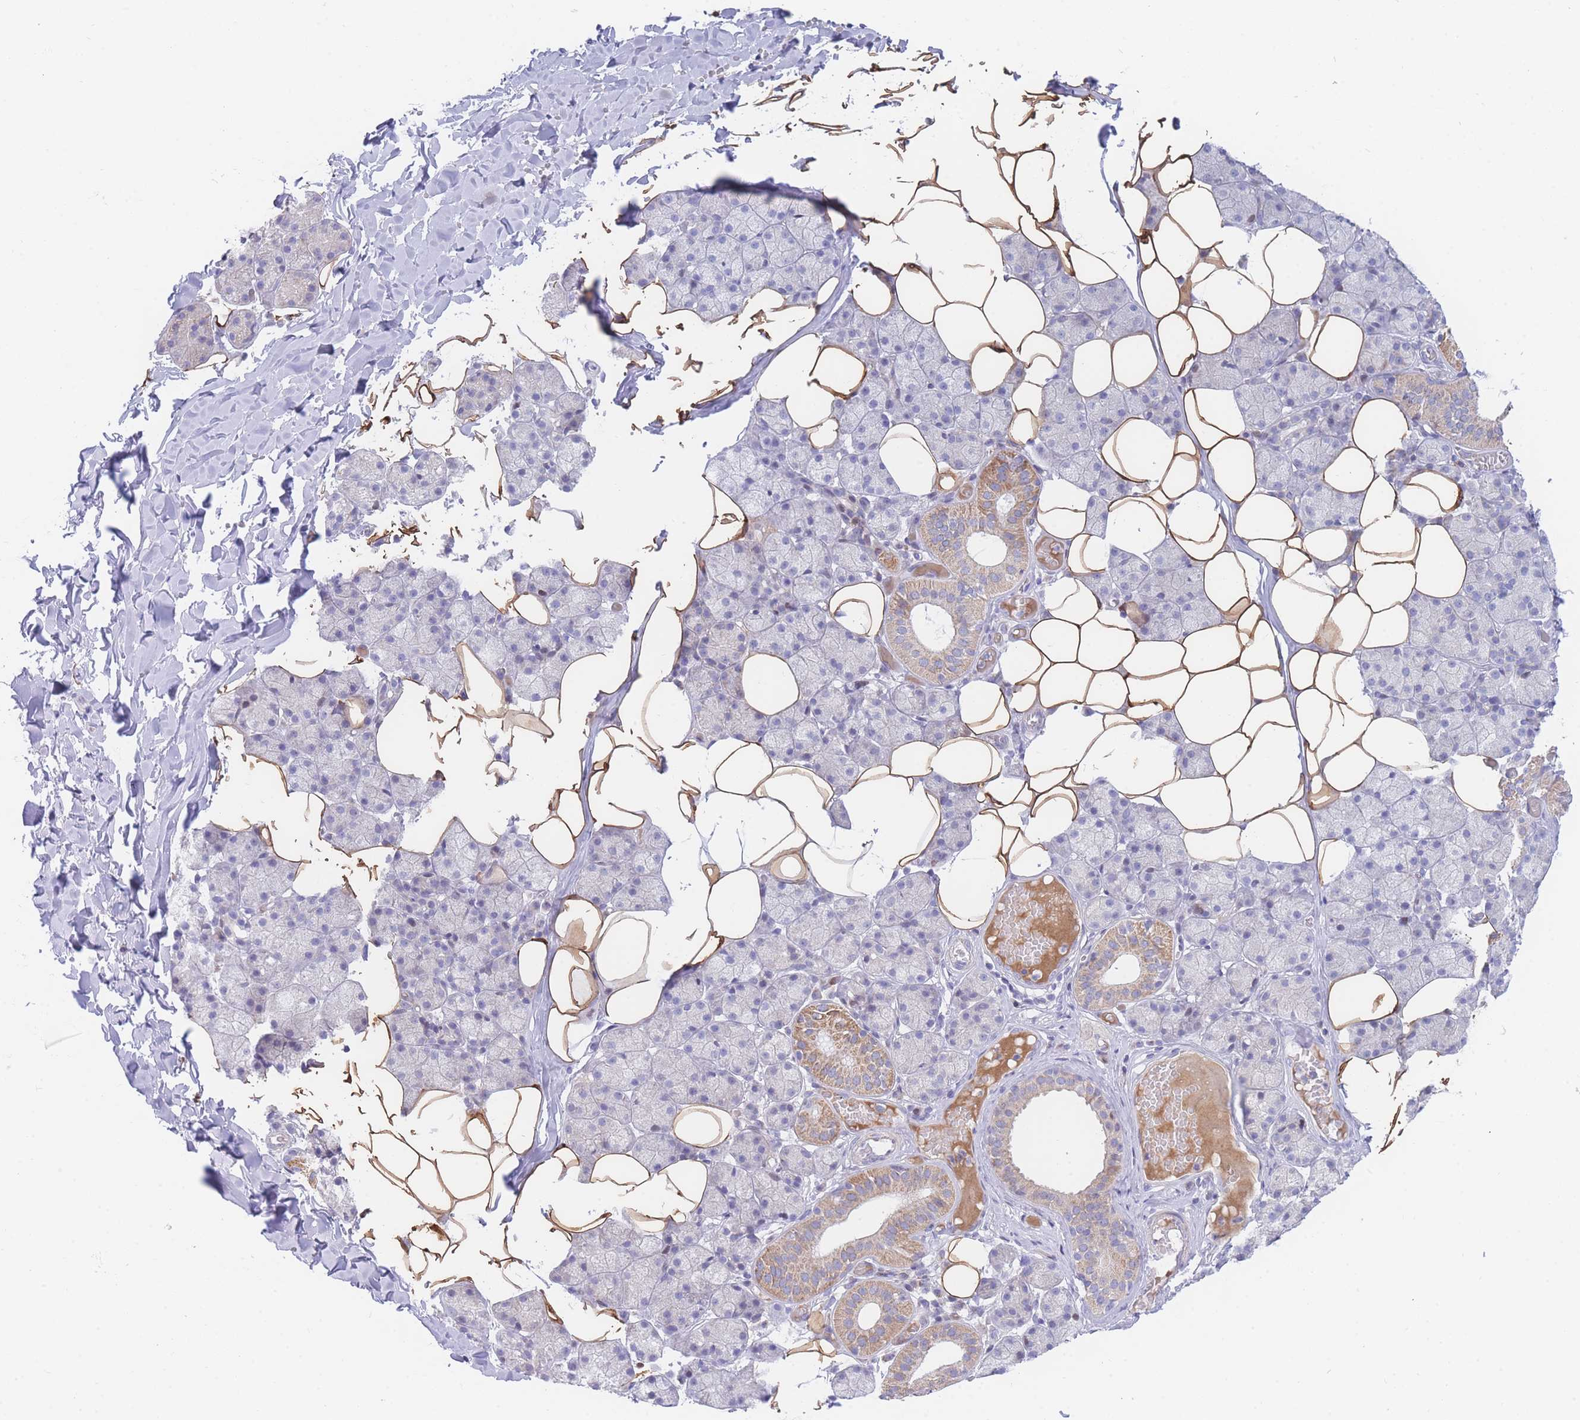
{"staining": {"intensity": "moderate", "quantity": "<25%", "location": "cytoplasmic/membranous"}, "tissue": "salivary gland", "cell_type": "Glandular cells", "image_type": "normal", "snomed": [{"axis": "morphology", "description": "Normal tissue, NOS"}, {"axis": "topography", "description": "Salivary gland"}], "caption": "Protein analysis of unremarkable salivary gland exhibits moderate cytoplasmic/membranous staining in about <25% of glandular cells. Ihc stains the protein in brown and the nuclei are stained blue.", "gene": "GPAM", "patient": {"sex": "female", "age": 33}}